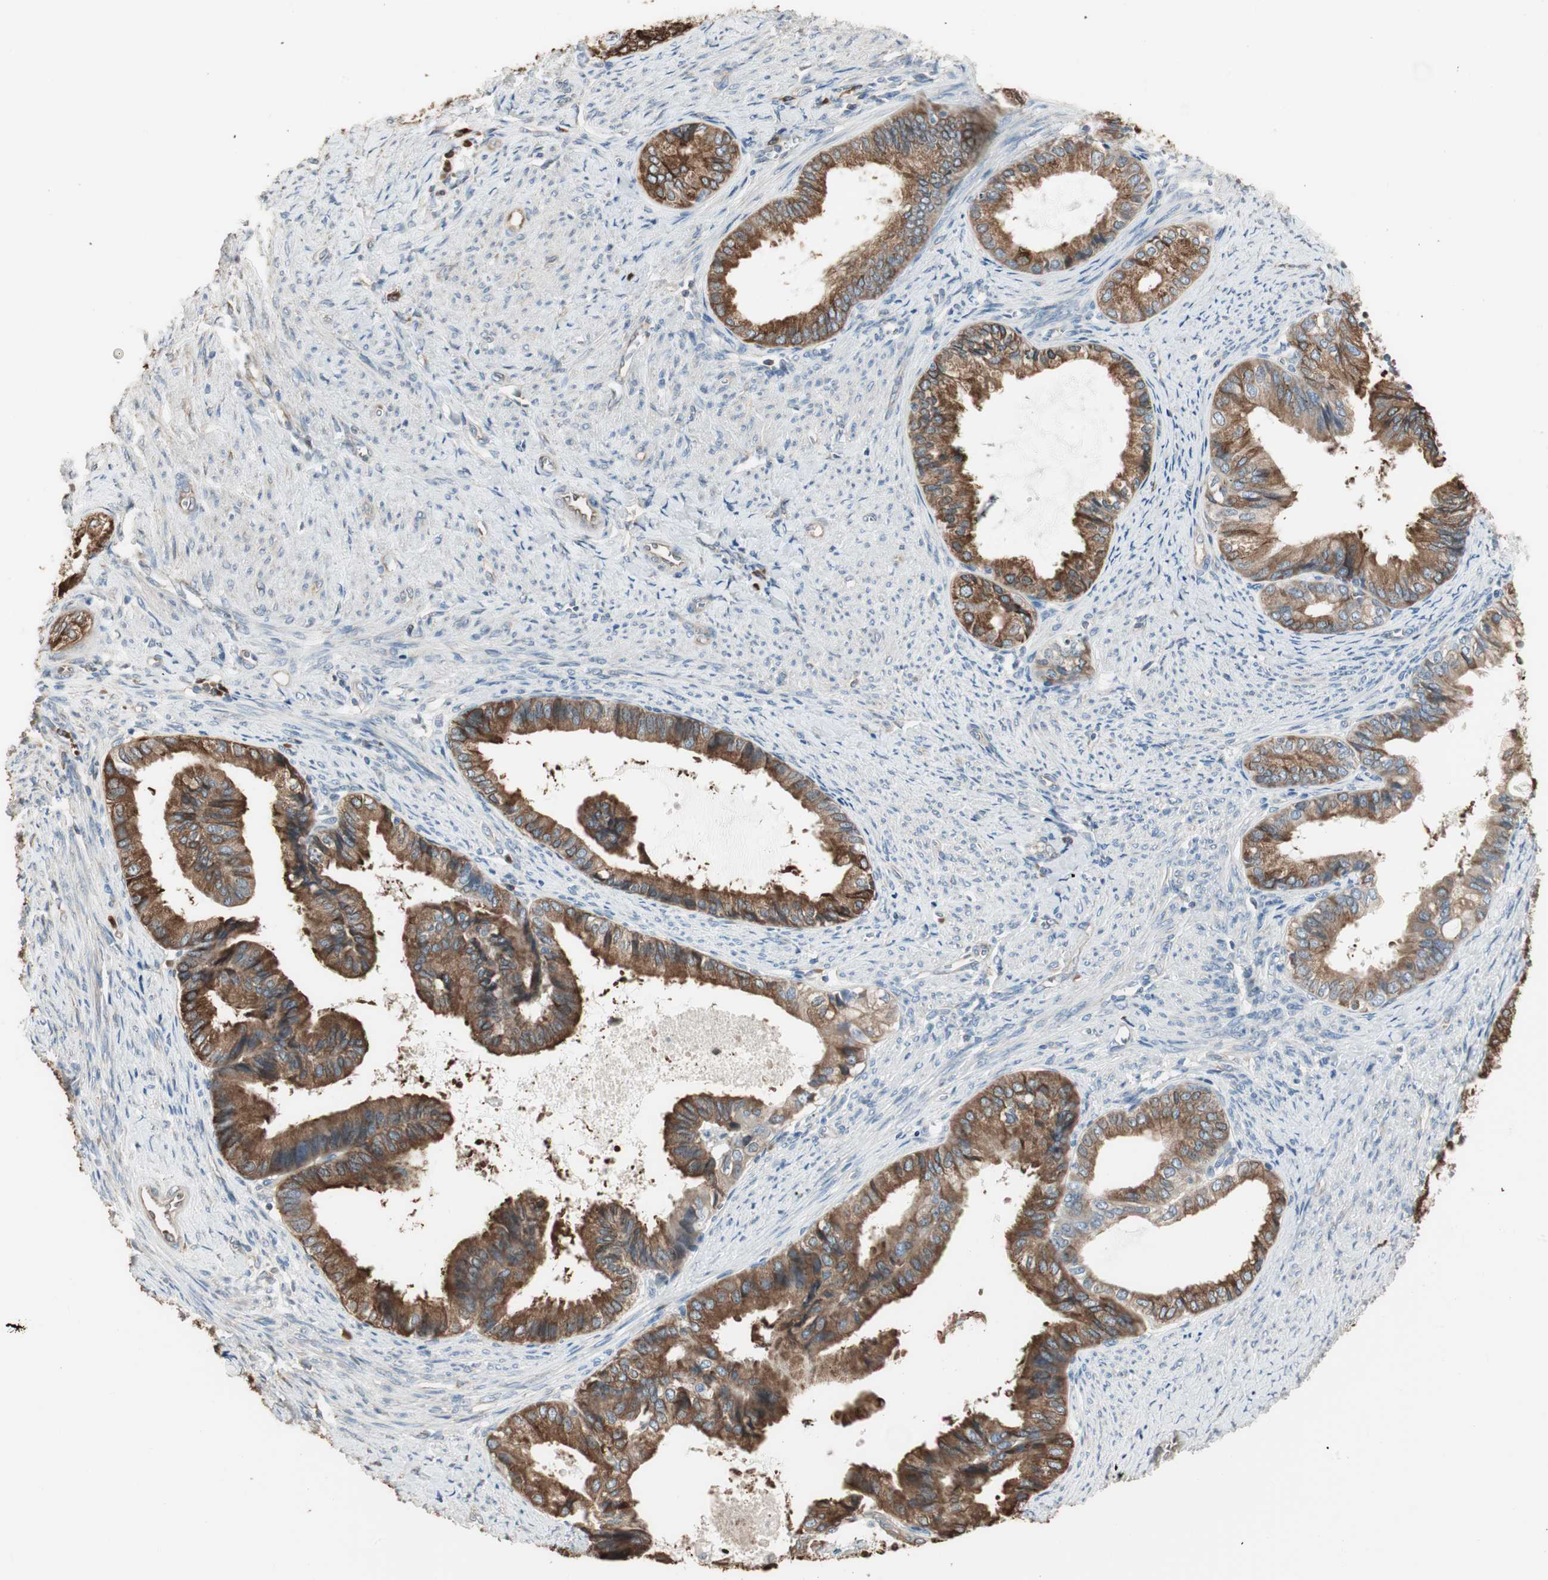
{"staining": {"intensity": "moderate", "quantity": ">75%", "location": "cytoplasmic/membranous"}, "tissue": "endometrial cancer", "cell_type": "Tumor cells", "image_type": "cancer", "snomed": [{"axis": "morphology", "description": "Adenocarcinoma, NOS"}, {"axis": "topography", "description": "Endometrium"}], "caption": "Immunohistochemistry photomicrograph of neoplastic tissue: endometrial cancer (adenocarcinoma) stained using immunohistochemistry demonstrates medium levels of moderate protein expression localized specifically in the cytoplasmic/membranous of tumor cells, appearing as a cytoplasmic/membranous brown color.", "gene": "NUCB2", "patient": {"sex": "female", "age": 86}}